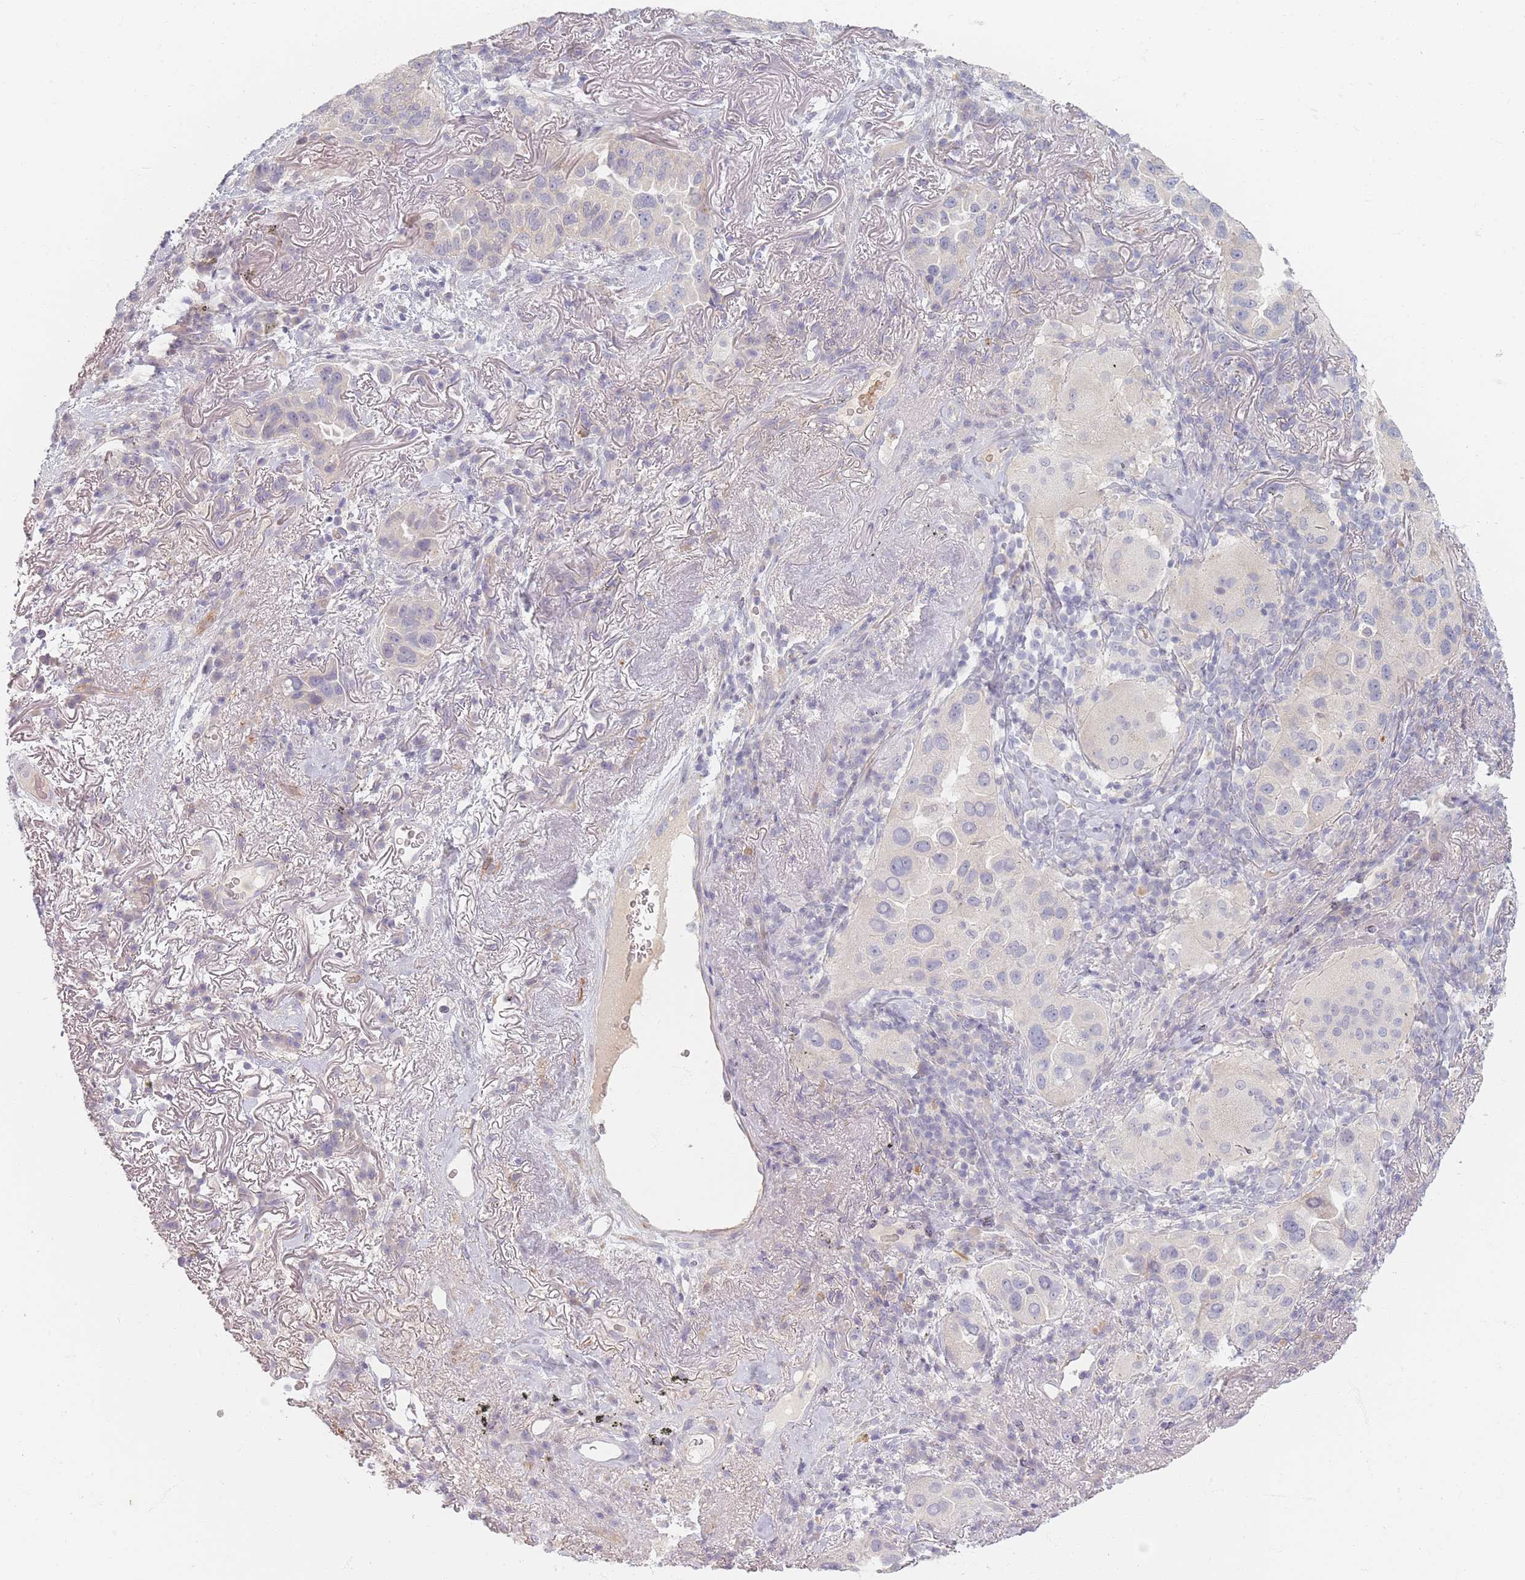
{"staining": {"intensity": "negative", "quantity": "none", "location": "none"}, "tissue": "lung cancer", "cell_type": "Tumor cells", "image_type": "cancer", "snomed": [{"axis": "morphology", "description": "Adenocarcinoma, NOS"}, {"axis": "topography", "description": "Lung"}], "caption": "Adenocarcinoma (lung) was stained to show a protein in brown. There is no significant staining in tumor cells.", "gene": "TMOD1", "patient": {"sex": "female", "age": 69}}